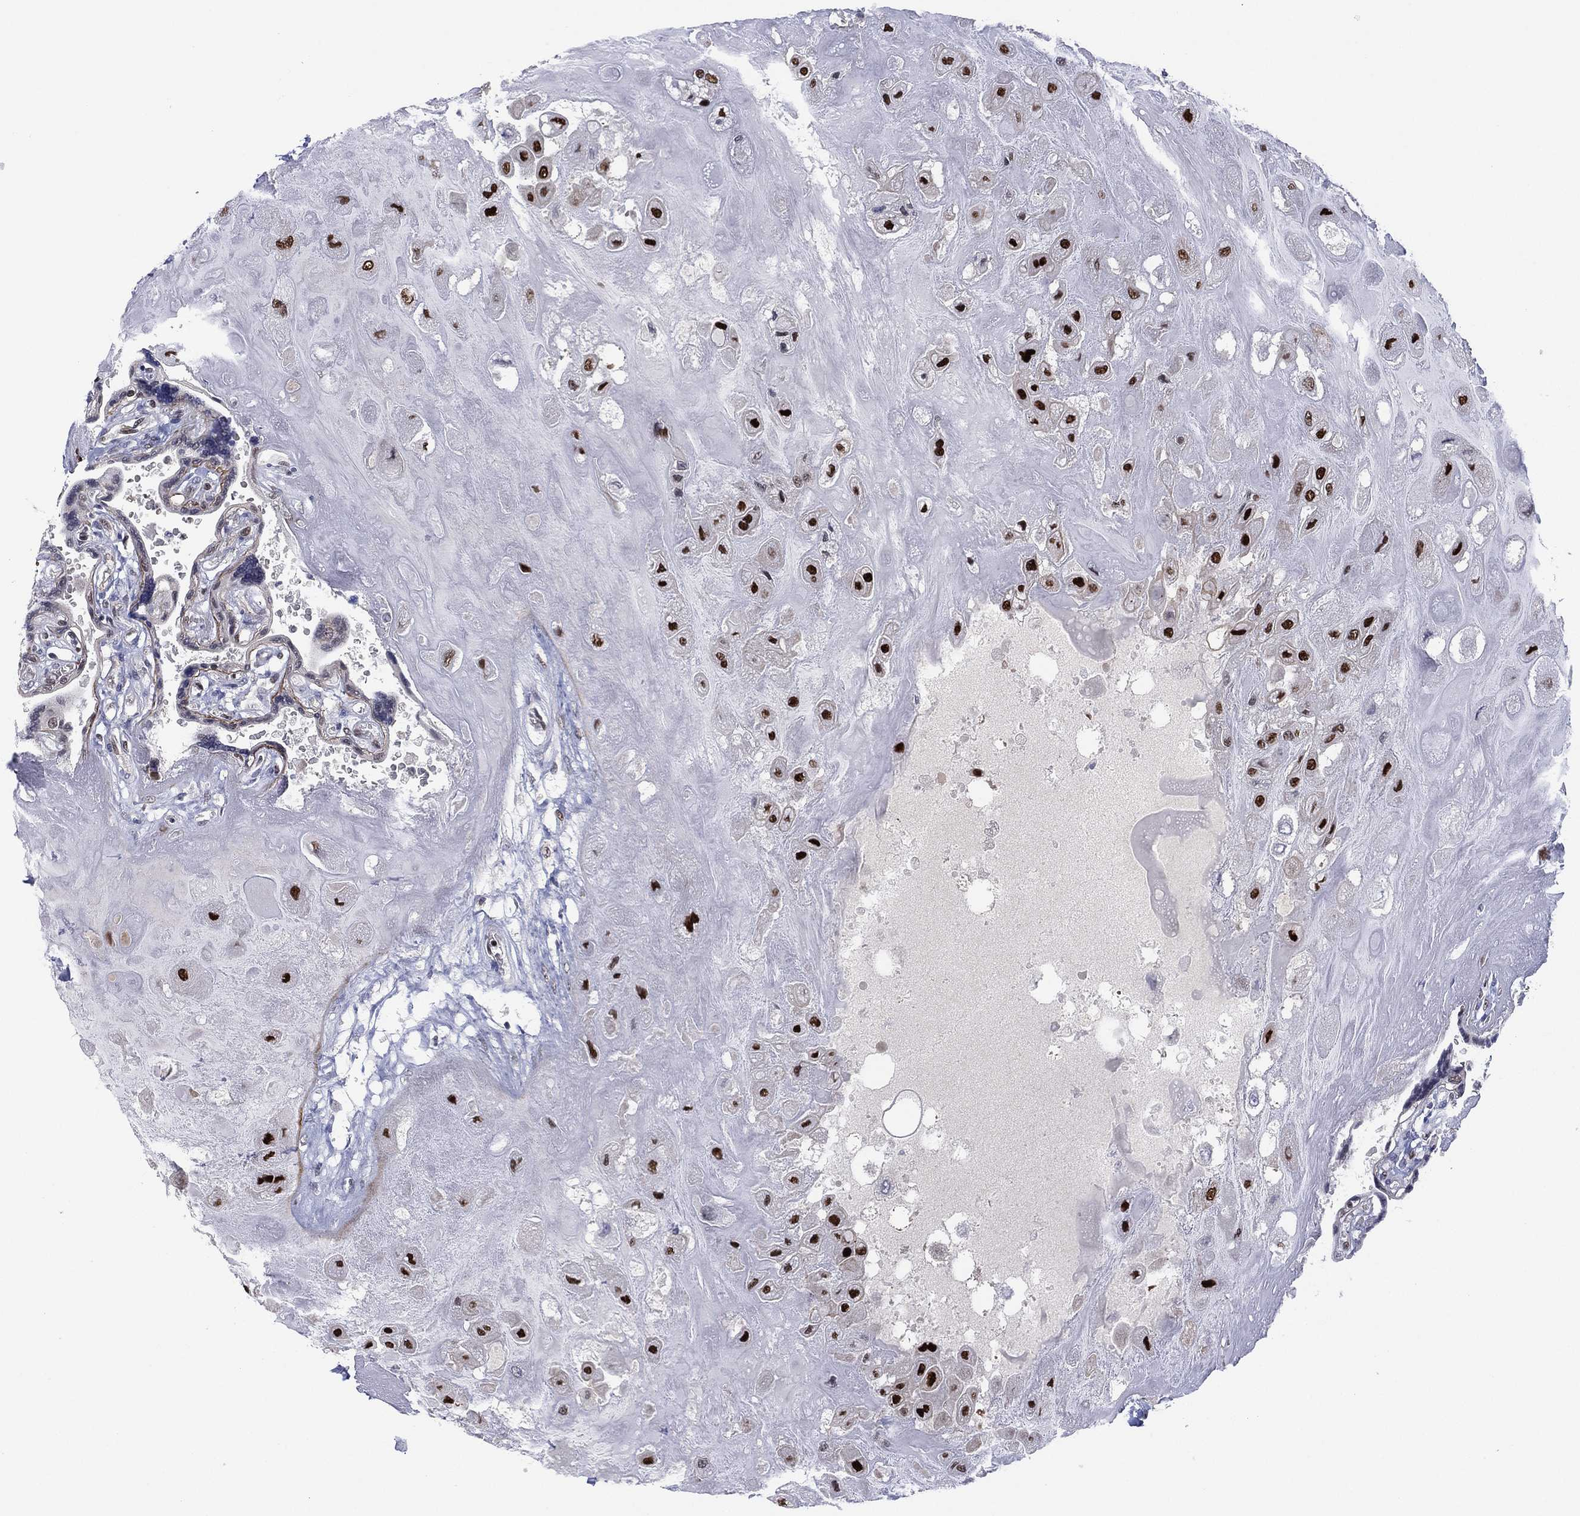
{"staining": {"intensity": "strong", "quantity": ">75%", "location": "nuclear"}, "tissue": "placenta", "cell_type": "Decidual cells", "image_type": "normal", "snomed": [{"axis": "morphology", "description": "Normal tissue, NOS"}, {"axis": "topography", "description": "Placenta"}], "caption": "The photomicrograph displays immunohistochemical staining of normal placenta. There is strong nuclear staining is appreciated in approximately >75% of decidual cells. The staining was performed using DAB (3,3'-diaminobenzidine) to visualize the protein expression in brown, while the nuclei were stained in blue with hematoxylin (Magnification: 20x).", "gene": "GSE1", "patient": {"sex": "female", "age": 32}}